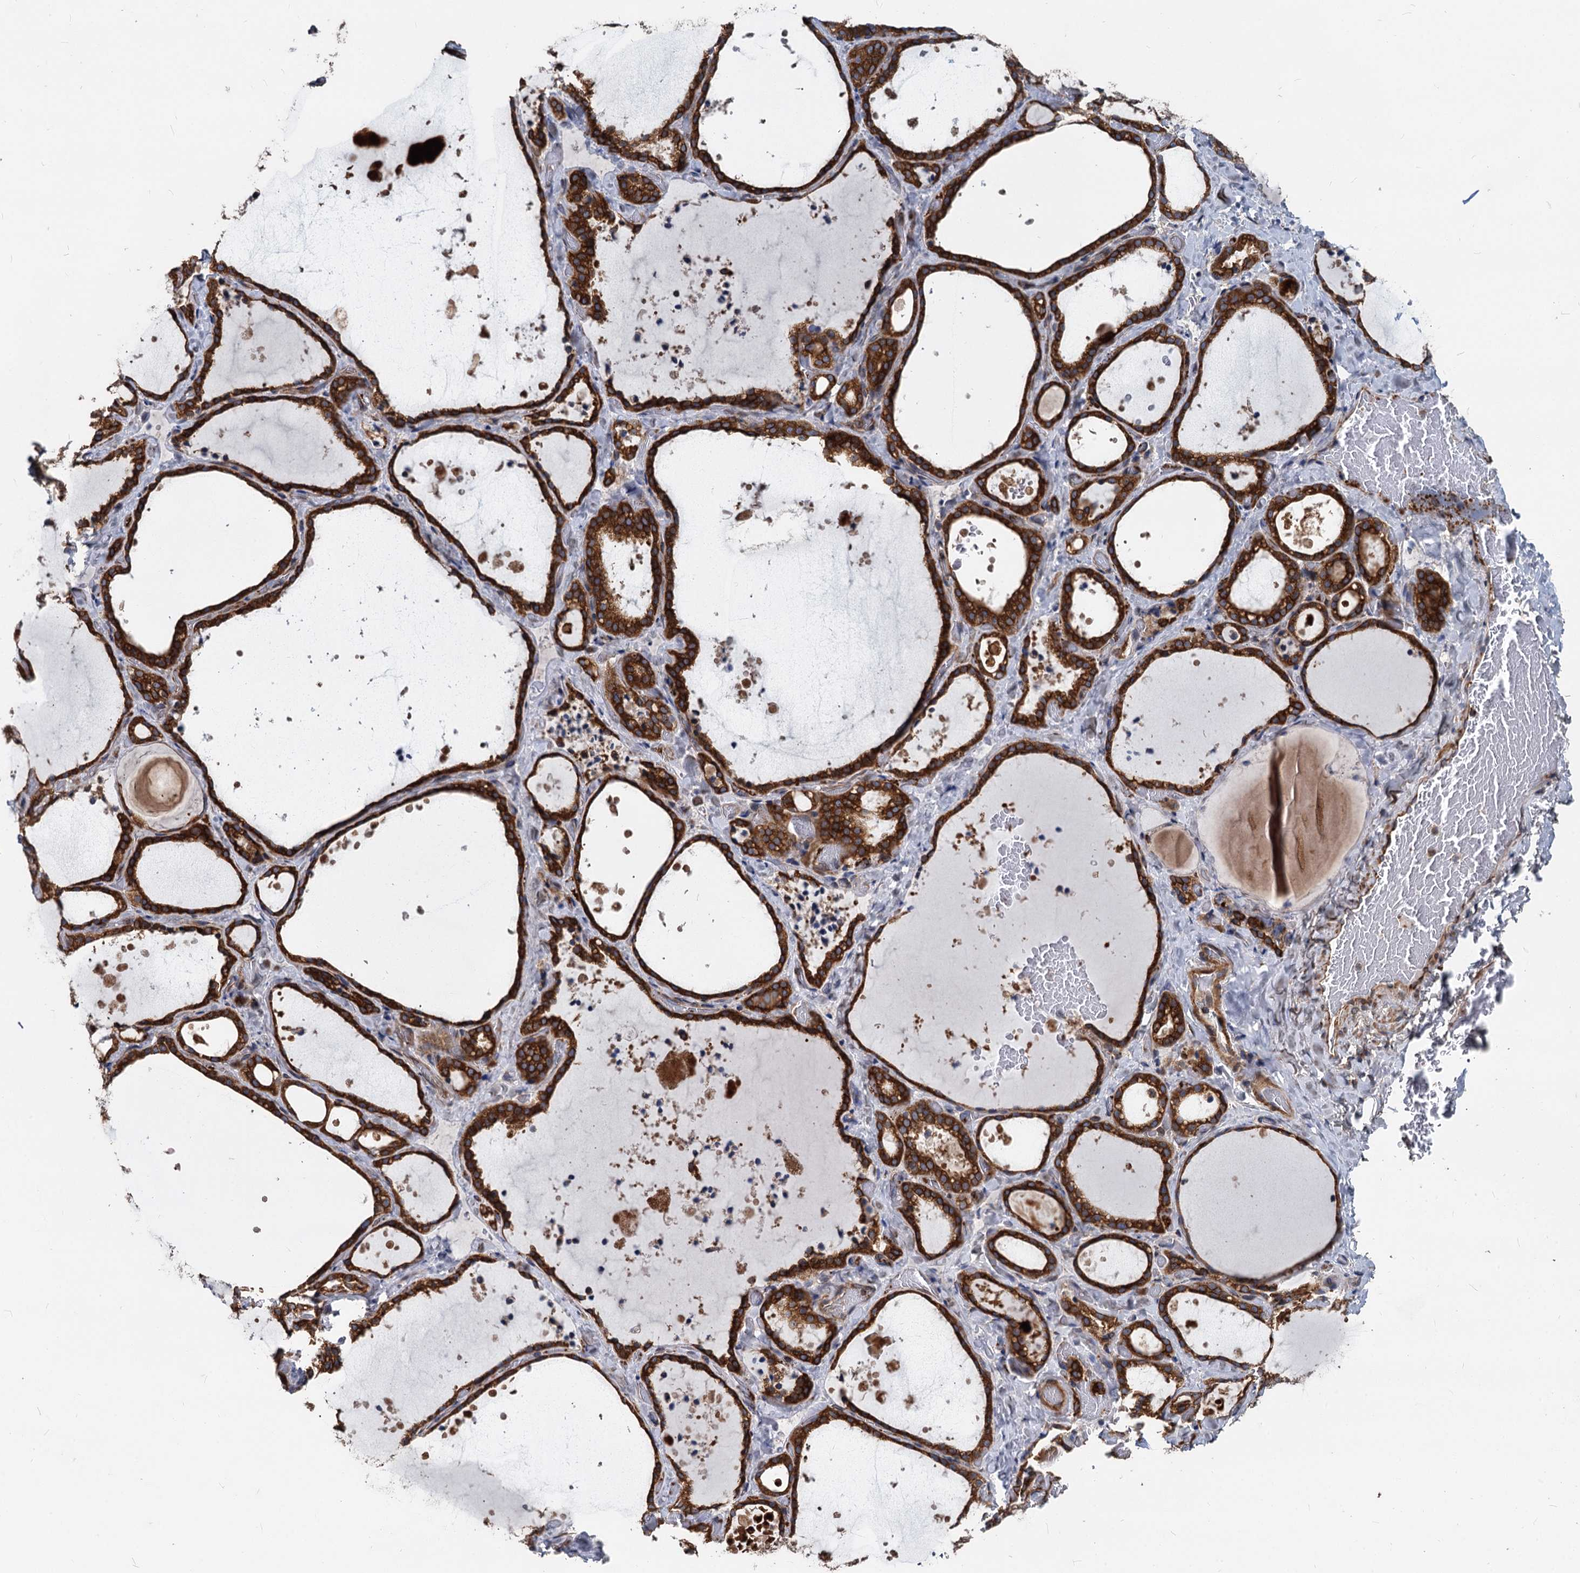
{"staining": {"intensity": "strong", "quantity": ">75%", "location": "cytoplasmic/membranous"}, "tissue": "thyroid gland", "cell_type": "Glandular cells", "image_type": "normal", "snomed": [{"axis": "morphology", "description": "Normal tissue, NOS"}, {"axis": "topography", "description": "Thyroid gland"}], "caption": "DAB (3,3'-diaminobenzidine) immunohistochemical staining of unremarkable thyroid gland shows strong cytoplasmic/membranous protein positivity in about >75% of glandular cells.", "gene": "STIM1", "patient": {"sex": "female", "age": 44}}